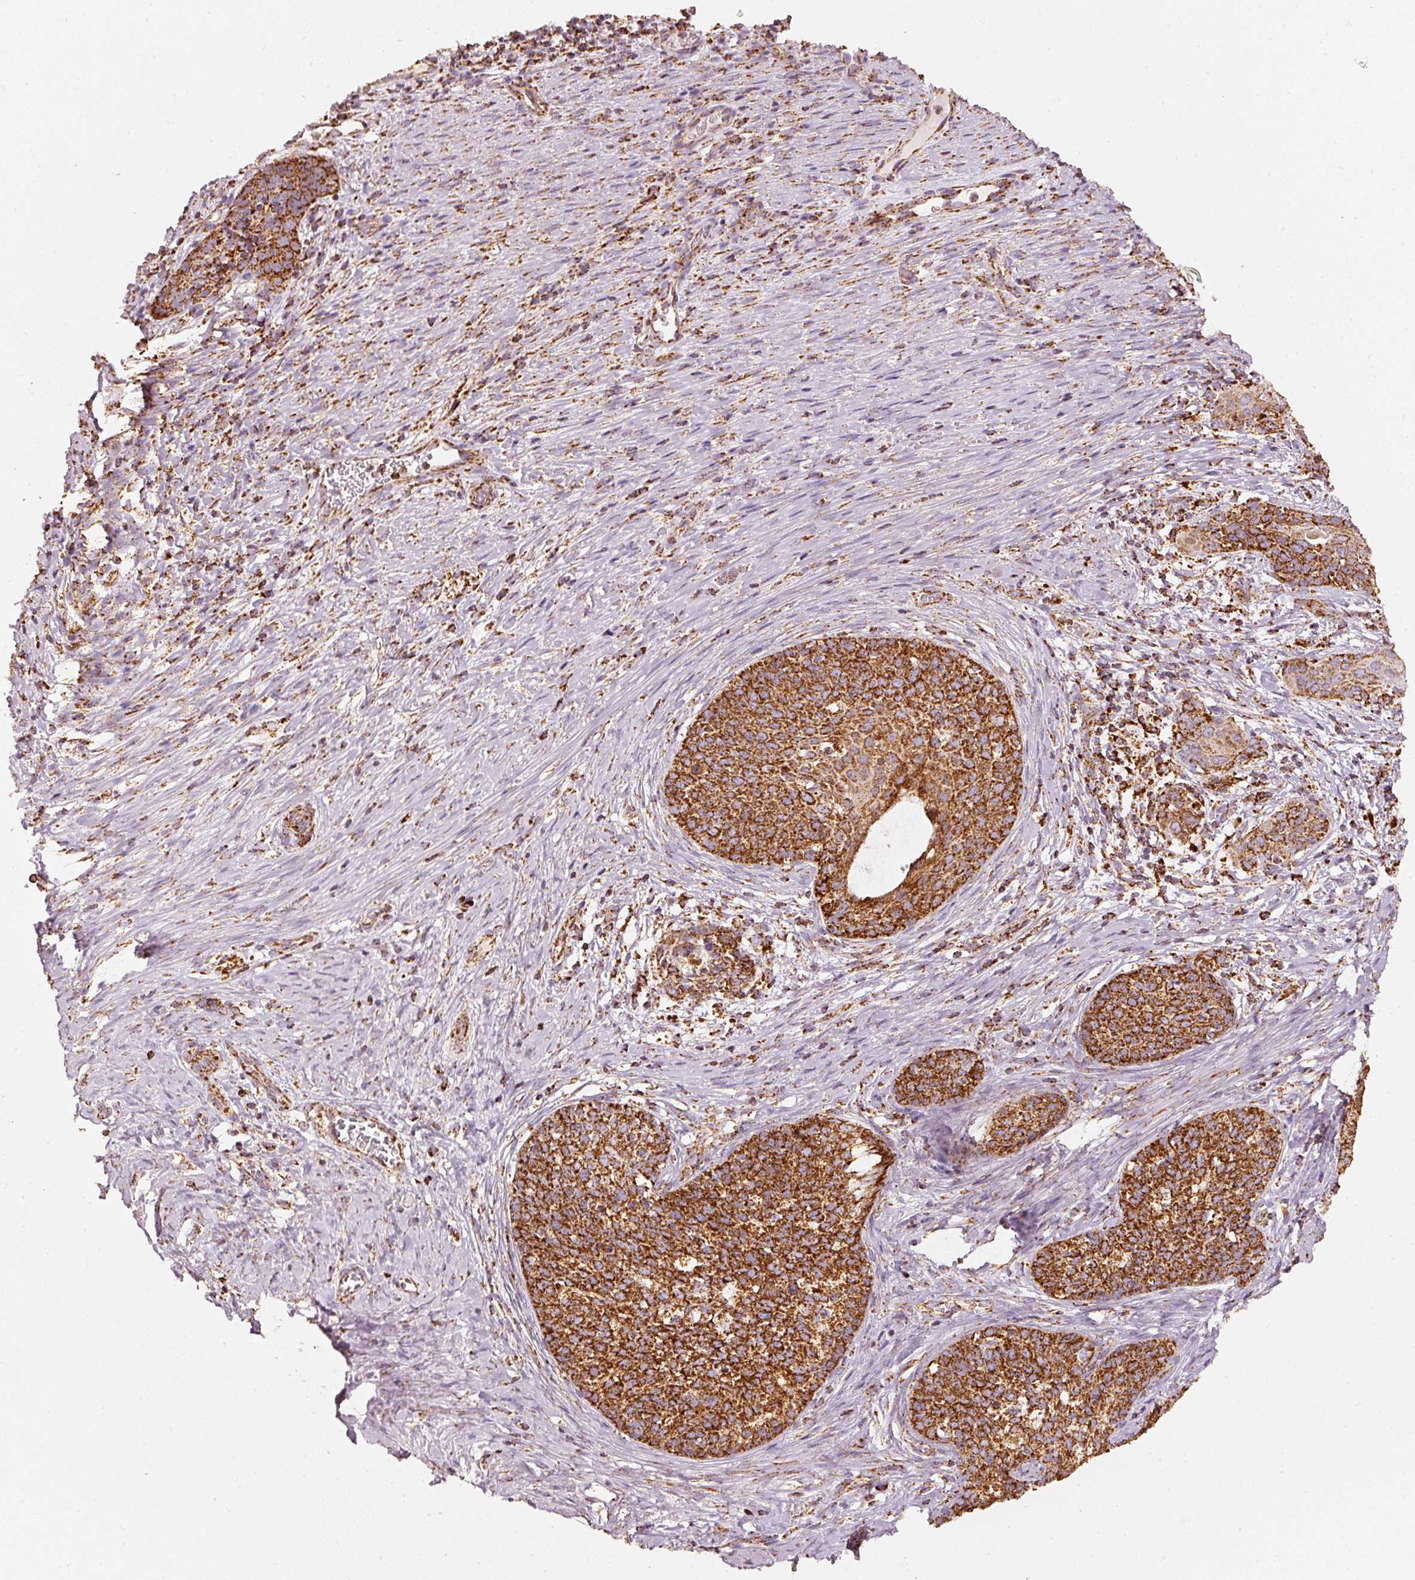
{"staining": {"intensity": "strong", "quantity": ">75%", "location": "cytoplasmic/membranous"}, "tissue": "cervical cancer", "cell_type": "Tumor cells", "image_type": "cancer", "snomed": [{"axis": "morphology", "description": "Squamous cell carcinoma, NOS"}, {"axis": "morphology", "description": "Adenocarcinoma, NOS"}, {"axis": "topography", "description": "Cervix"}], "caption": "This is an image of immunohistochemistry (IHC) staining of cervical cancer, which shows strong expression in the cytoplasmic/membranous of tumor cells.", "gene": "UQCRC1", "patient": {"sex": "female", "age": 52}}